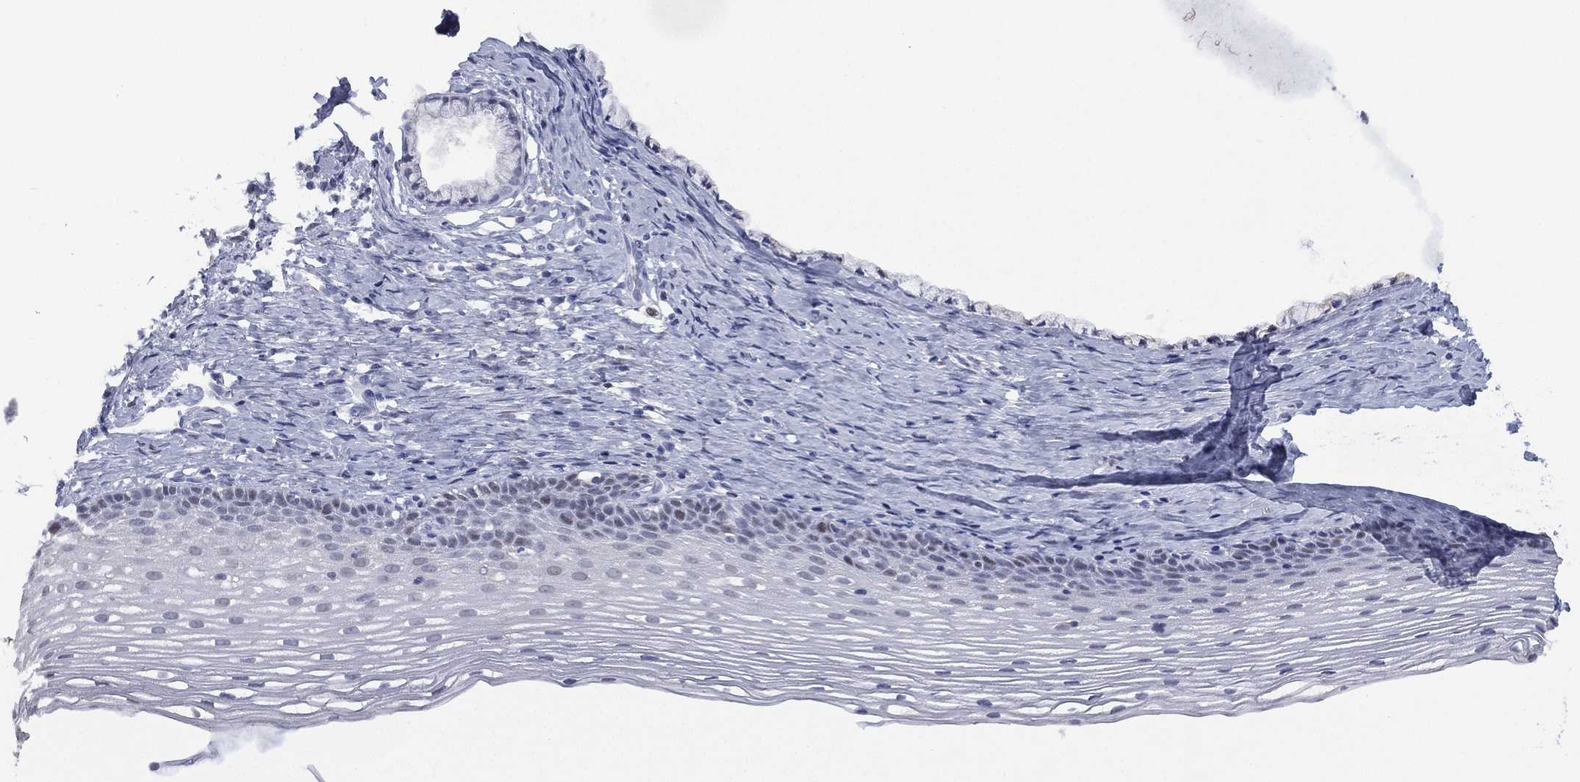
{"staining": {"intensity": "negative", "quantity": "none", "location": "none"}, "tissue": "cervix", "cell_type": "Squamous epithelial cells", "image_type": "normal", "snomed": [{"axis": "morphology", "description": "Normal tissue, NOS"}, {"axis": "topography", "description": "Cervix"}], "caption": "Image shows no significant protein positivity in squamous epithelial cells of unremarkable cervix.", "gene": "ZNF711", "patient": {"sex": "female", "age": 39}}